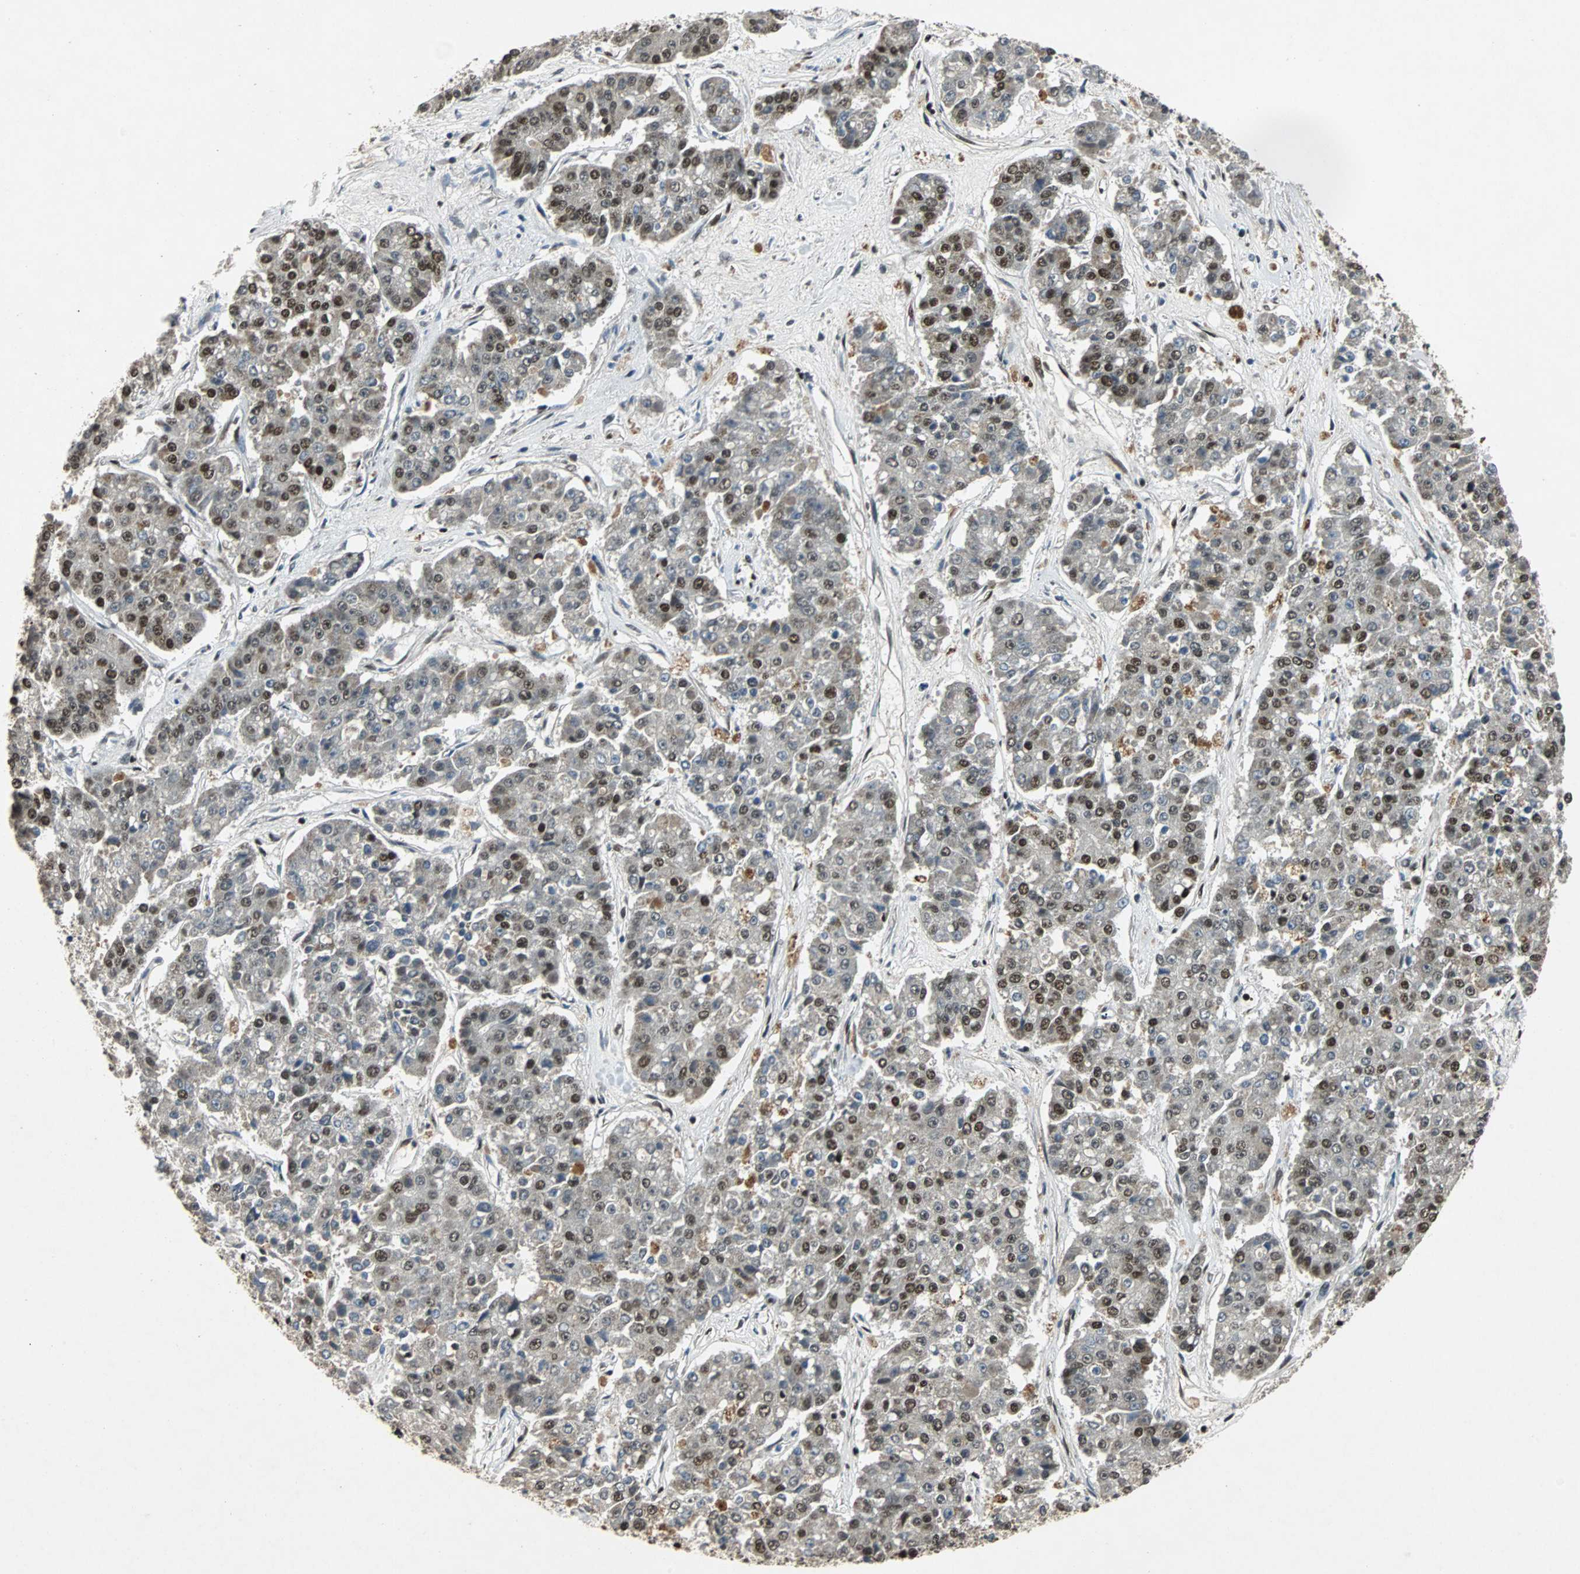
{"staining": {"intensity": "moderate", "quantity": "25%-75%", "location": "nuclear"}, "tissue": "pancreatic cancer", "cell_type": "Tumor cells", "image_type": "cancer", "snomed": [{"axis": "morphology", "description": "Adenocarcinoma, NOS"}, {"axis": "topography", "description": "Pancreas"}], "caption": "Pancreatic adenocarcinoma stained with immunohistochemistry reveals moderate nuclear expression in approximately 25%-75% of tumor cells.", "gene": "TAF5", "patient": {"sex": "male", "age": 50}}